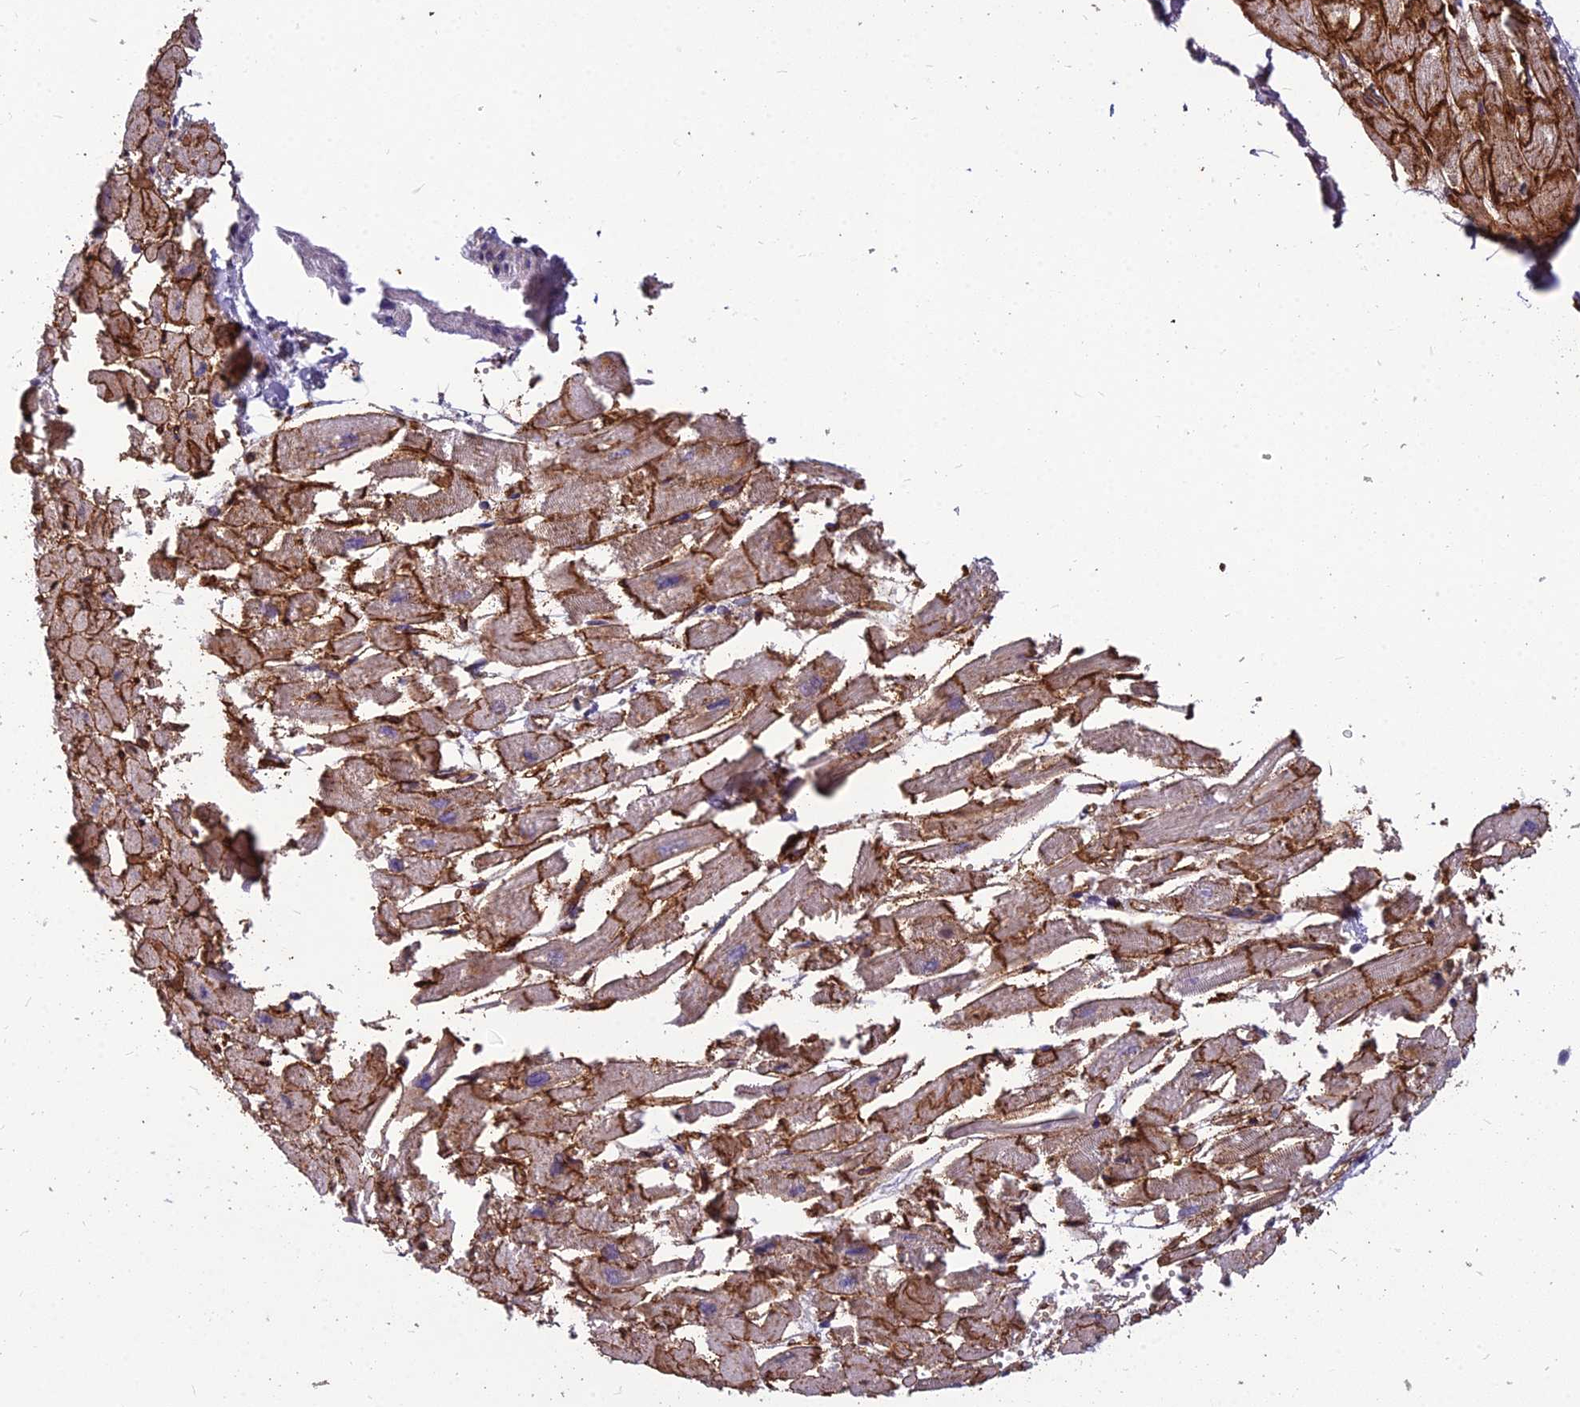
{"staining": {"intensity": "moderate", "quantity": ">75%", "location": "cytoplasmic/membranous"}, "tissue": "heart muscle", "cell_type": "Cardiomyocytes", "image_type": "normal", "snomed": [{"axis": "morphology", "description": "Normal tissue, NOS"}, {"axis": "topography", "description": "Heart"}], "caption": "Moderate cytoplasmic/membranous staining for a protein is present in about >75% of cardiomyocytes of benign heart muscle using IHC.", "gene": "TSPAN15", "patient": {"sex": "male", "age": 54}}